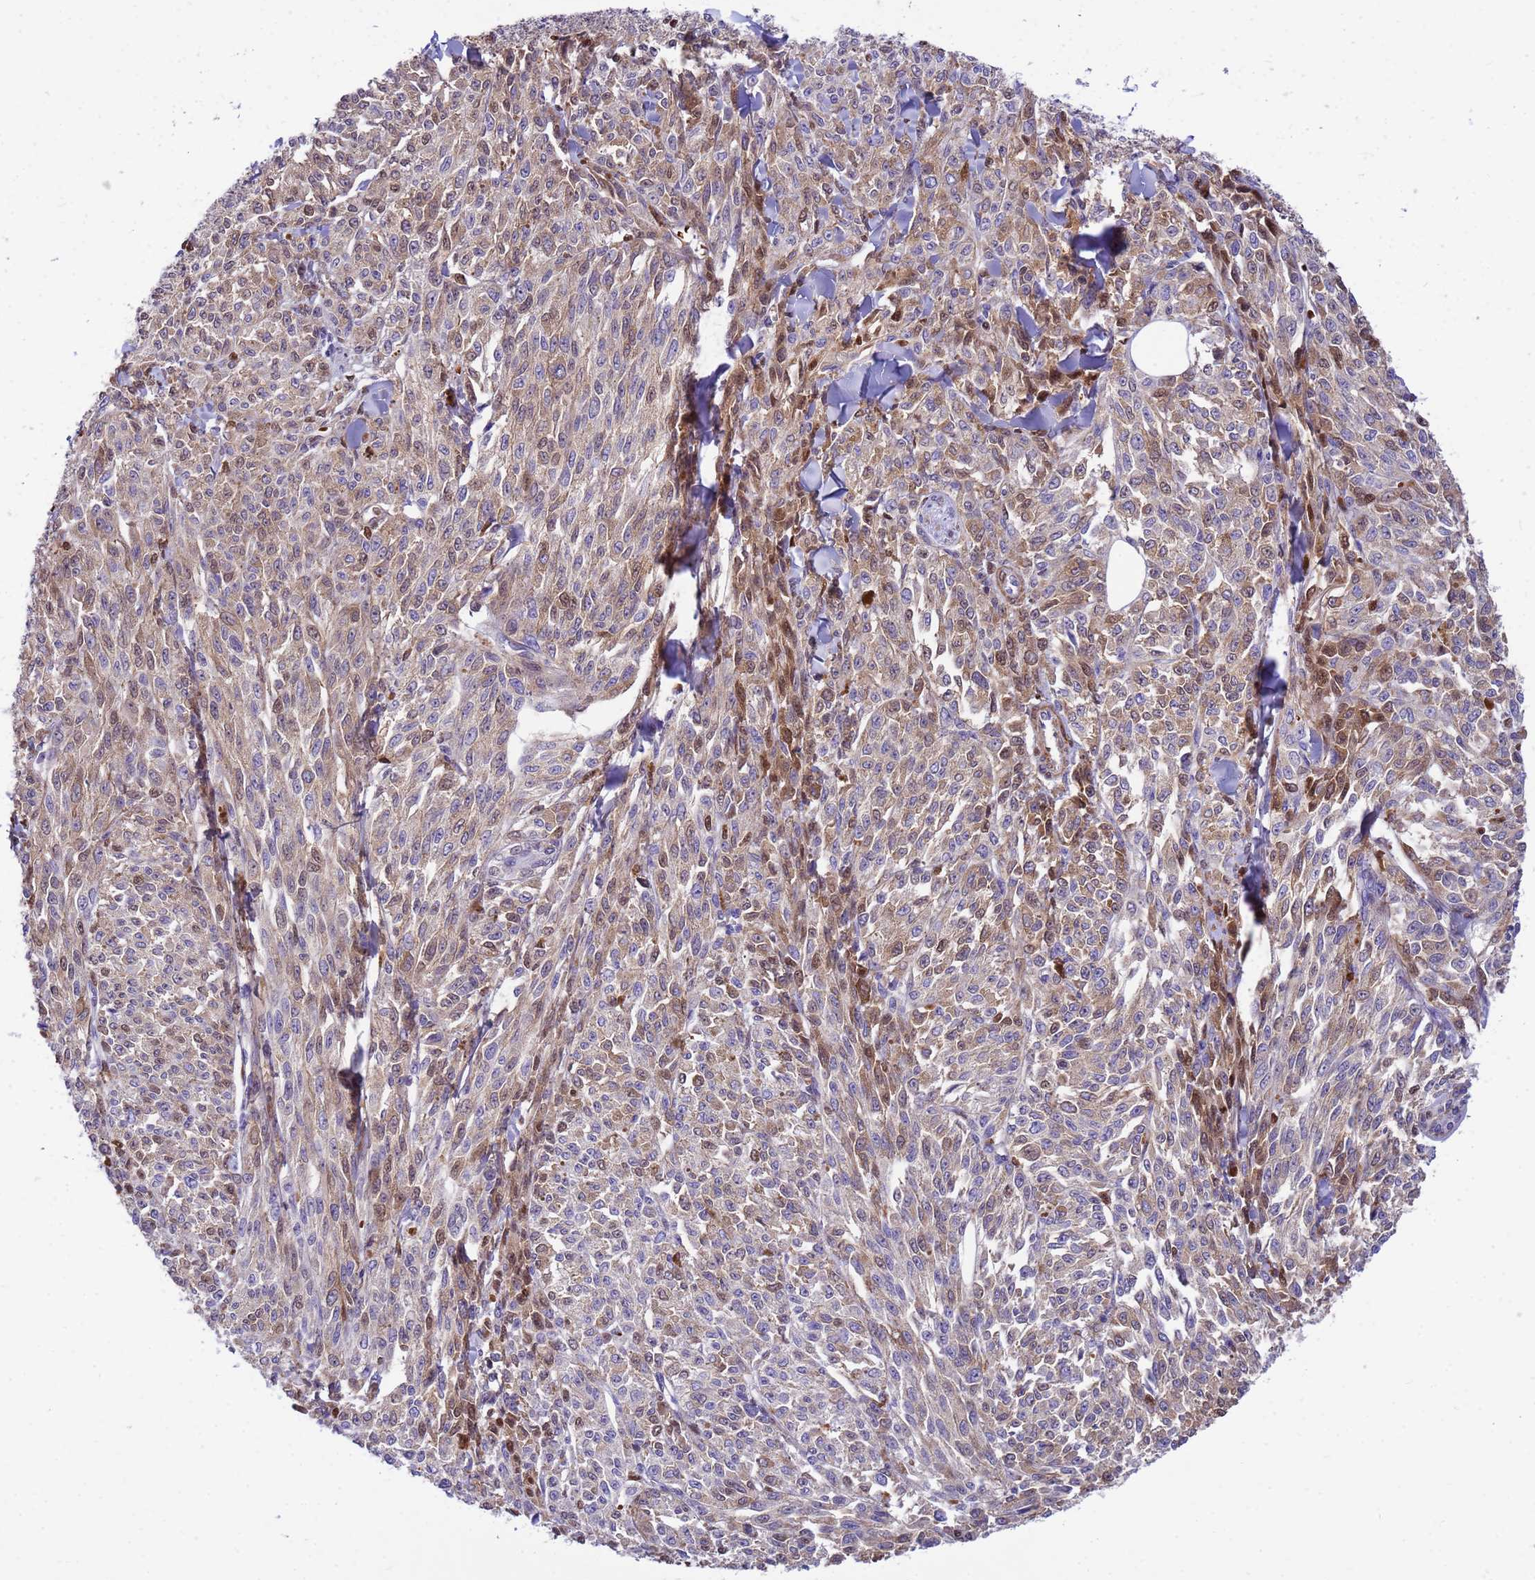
{"staining": {"intensity": "moderate", "quantity": "<25%", "location": "cytoplasmic/membranous,nuclear"}, "tissue": "melanoma", "cell_type": "Tumor cells", "image_type": "cancer", "snomed": [{"axis": "morphology", "description": "Malignant melanoma, NOS"}, {"axis": "topography", "description": "Skin"}], "caption": "Moderate cytoplasmic/membranous and nuclear expression is appreciated in approximately <25% of tumor cells in melanoma.", "gene": "ORM1", "patient": {"sex": "female", "age": 52}}